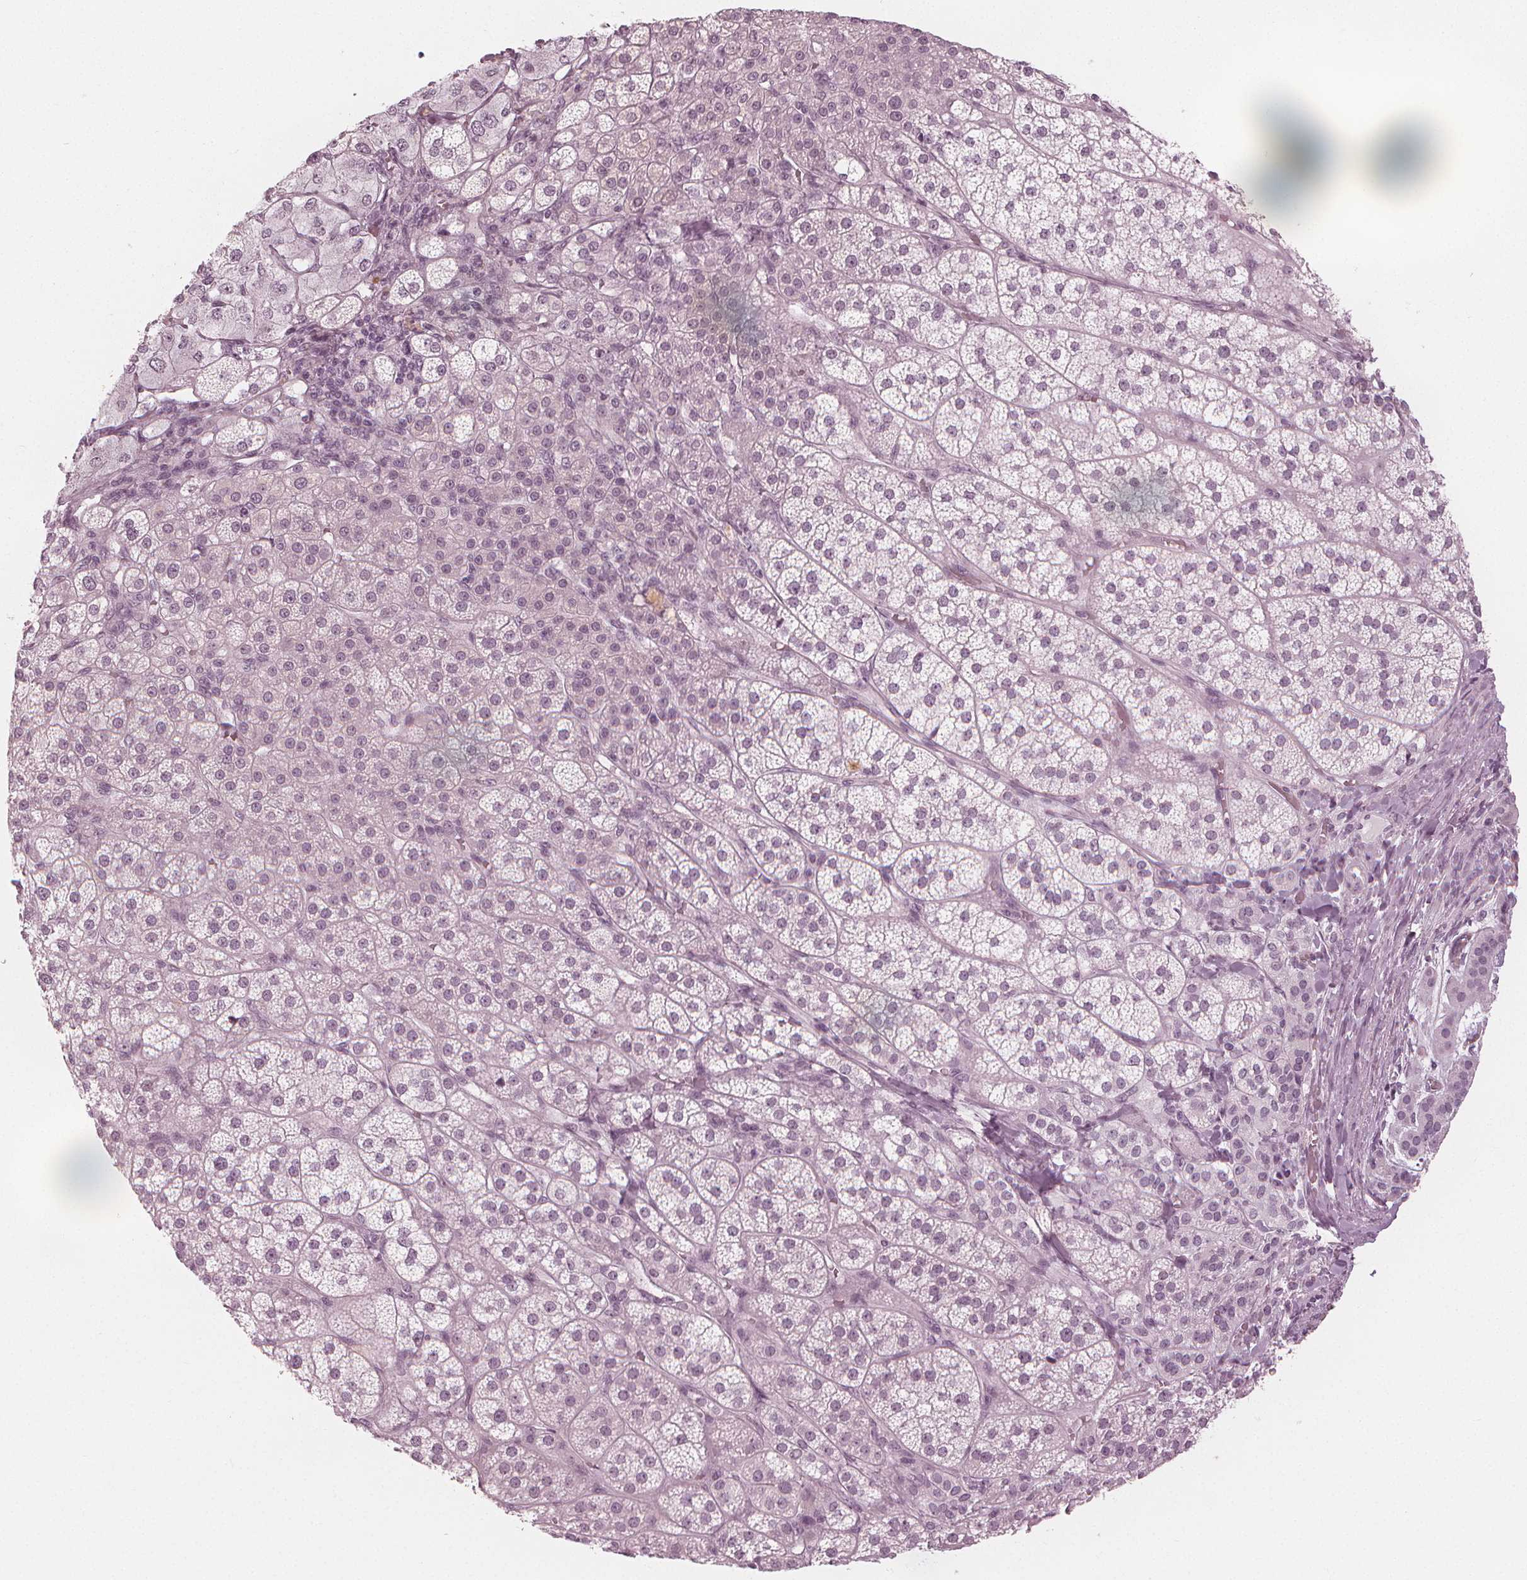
{"staining": {"intensity": "negative", "quantity": "none", "location": "none"}, "tissue": "adrenal gland", "cell_type": "Glandular cells", "image_type": "normal", "snomed": [{"axis": "morphology", "description": "Normal tissue, NOS"}, {"axis": "topography", "description": "Adrenal gland"}], "caption": "Adrenal gland was stained to show a protein in brown. There is no significant expression in glandular cells. (Immunohistochemistry (ihc), brightfield microscopy, high magnification).", "gene": "PAEP", "patient": {"sex": "female", "age": 60}}